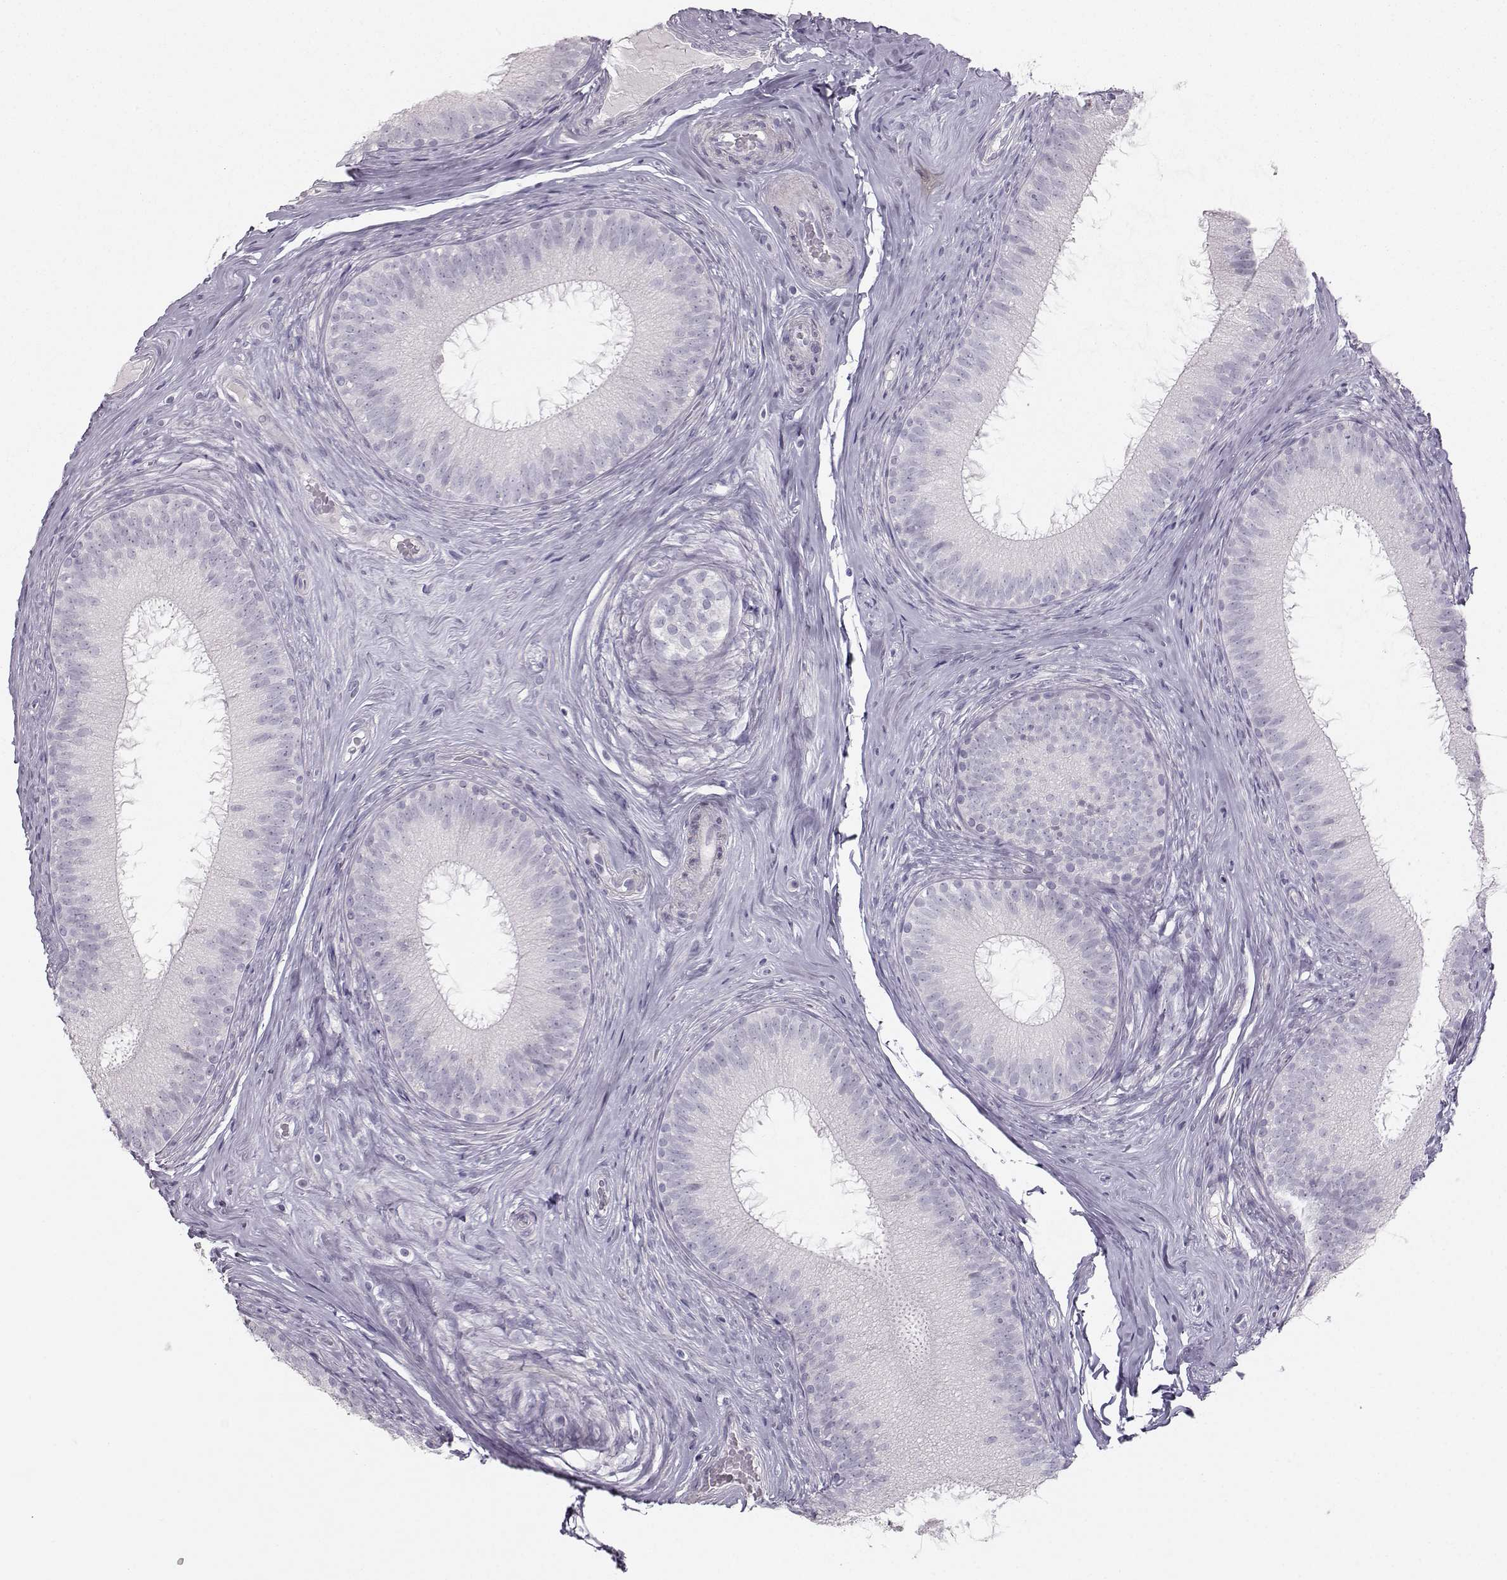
{"staining": {"intensity": "negative", "quantity": "none", "location": "none"}, "tissue": "epididymis", "cell_type": "Glandular cells", "image_type": "normal", "snomed": [{"axis": "morphology", "description": "Normal tissue, NOS"}, {"axis": "morphology", "description": "Carcinoma, Embryonal, NOS"}, {"axis": "topography", "description": "Testis"}, {"axis": "topography", "description": "Epididymis"}], "caption": "A photomicrograph of epididymis stained for a protein displays no brown staining in glandular cells. (Brightfield microscopy of DAB immunohistochemistry (IHC) at high magnification).", "gene": "CASR", "patient": {"sex": "male", "age": 24}}